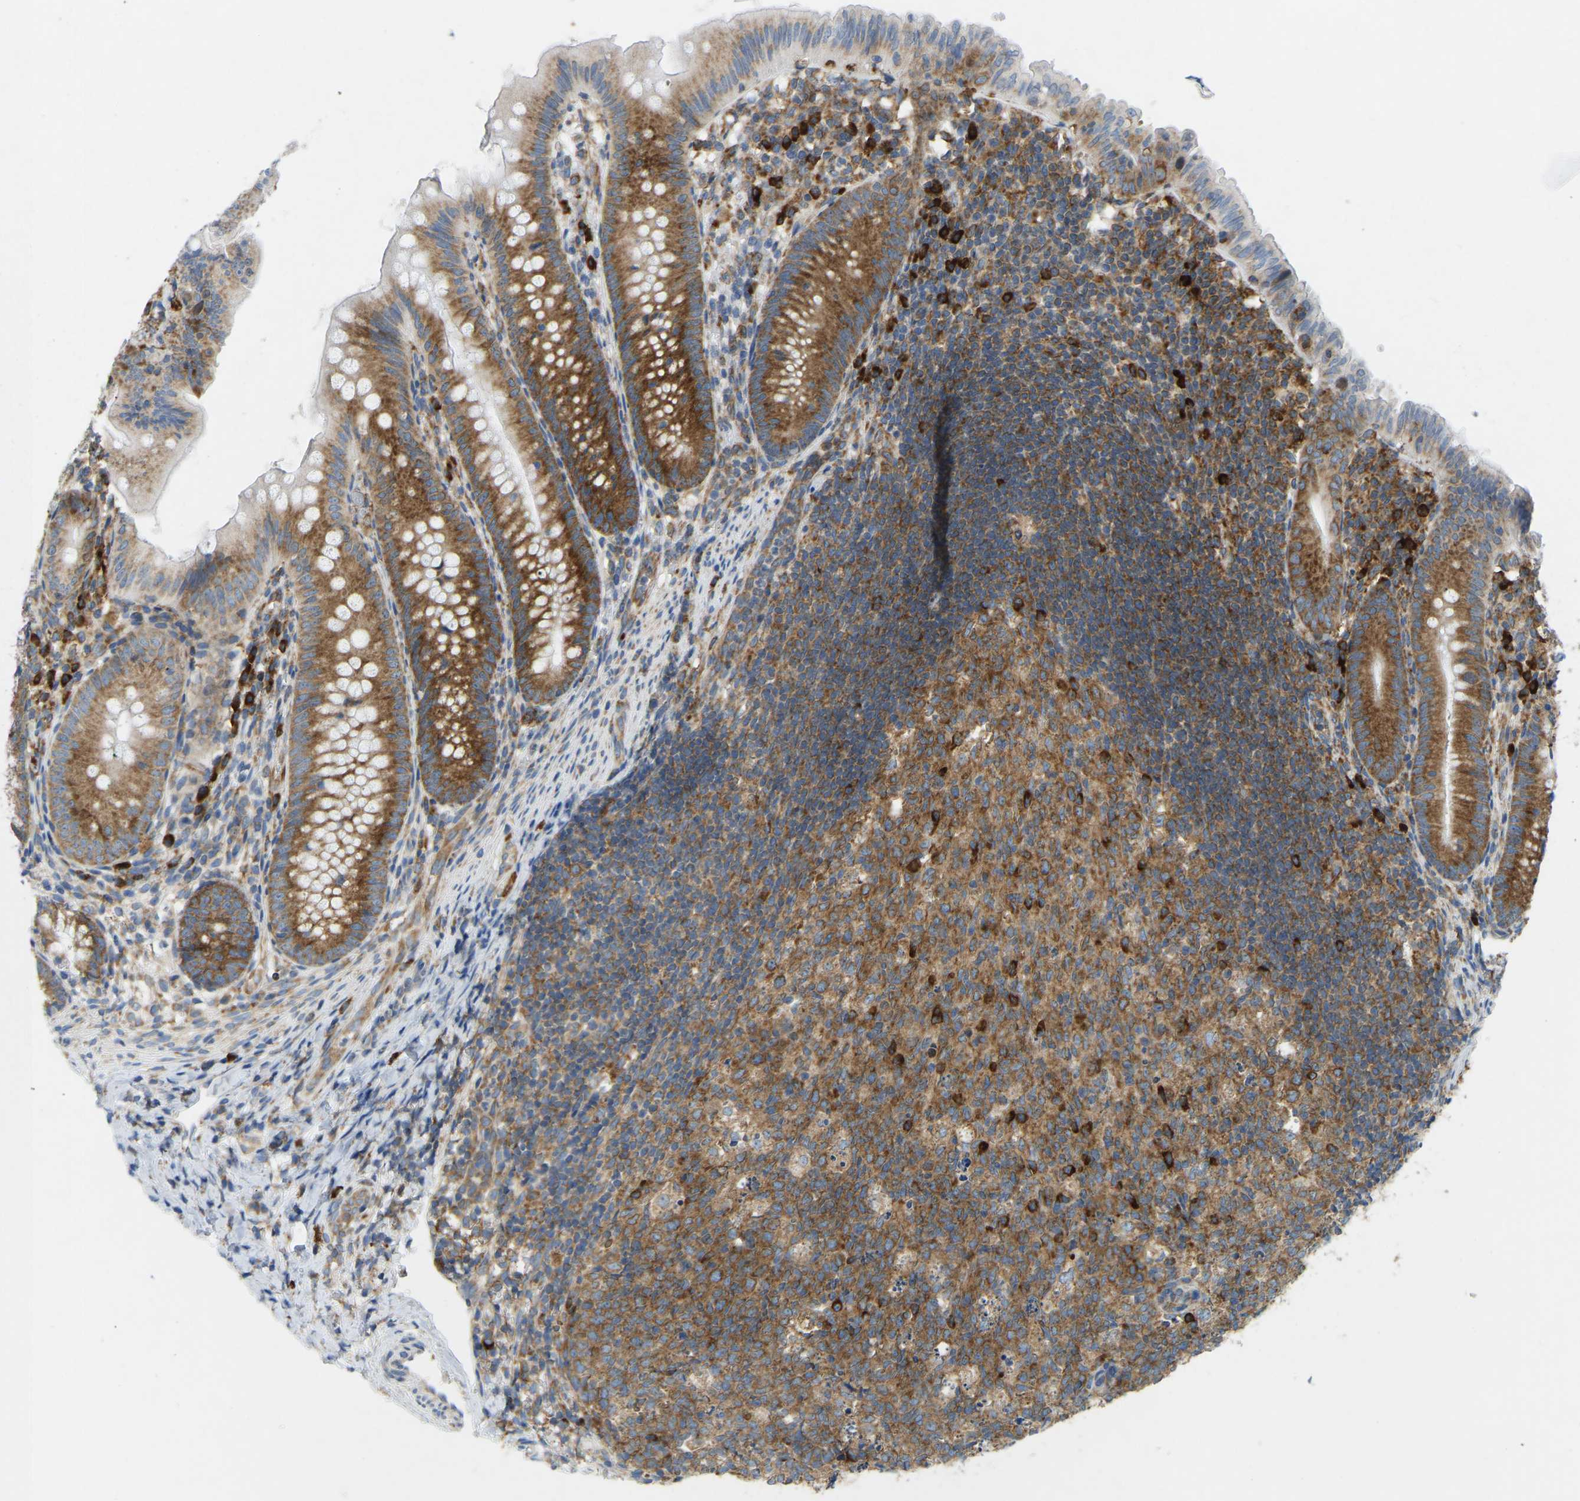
{"staining": {"intensity": "moderate", "quantity": ">75%", "location": "cytoplasmic/membranous"}, "tissue": "appendix", "cell_type": "Glandular cells", "image_type": "normal", "snomed": [{"axis": "morphology", "description": "Normal tissue, NOS"}, {"axis": "topography", "description": "Appendix"}], "caption": "Immunohistochemical staining of benign human appendix displays moderate cytoplasmic/membranous protein staining in about >75% of glandular cells.", "gene": "SND1", "patient": {"sex": "male", "age": 1}}